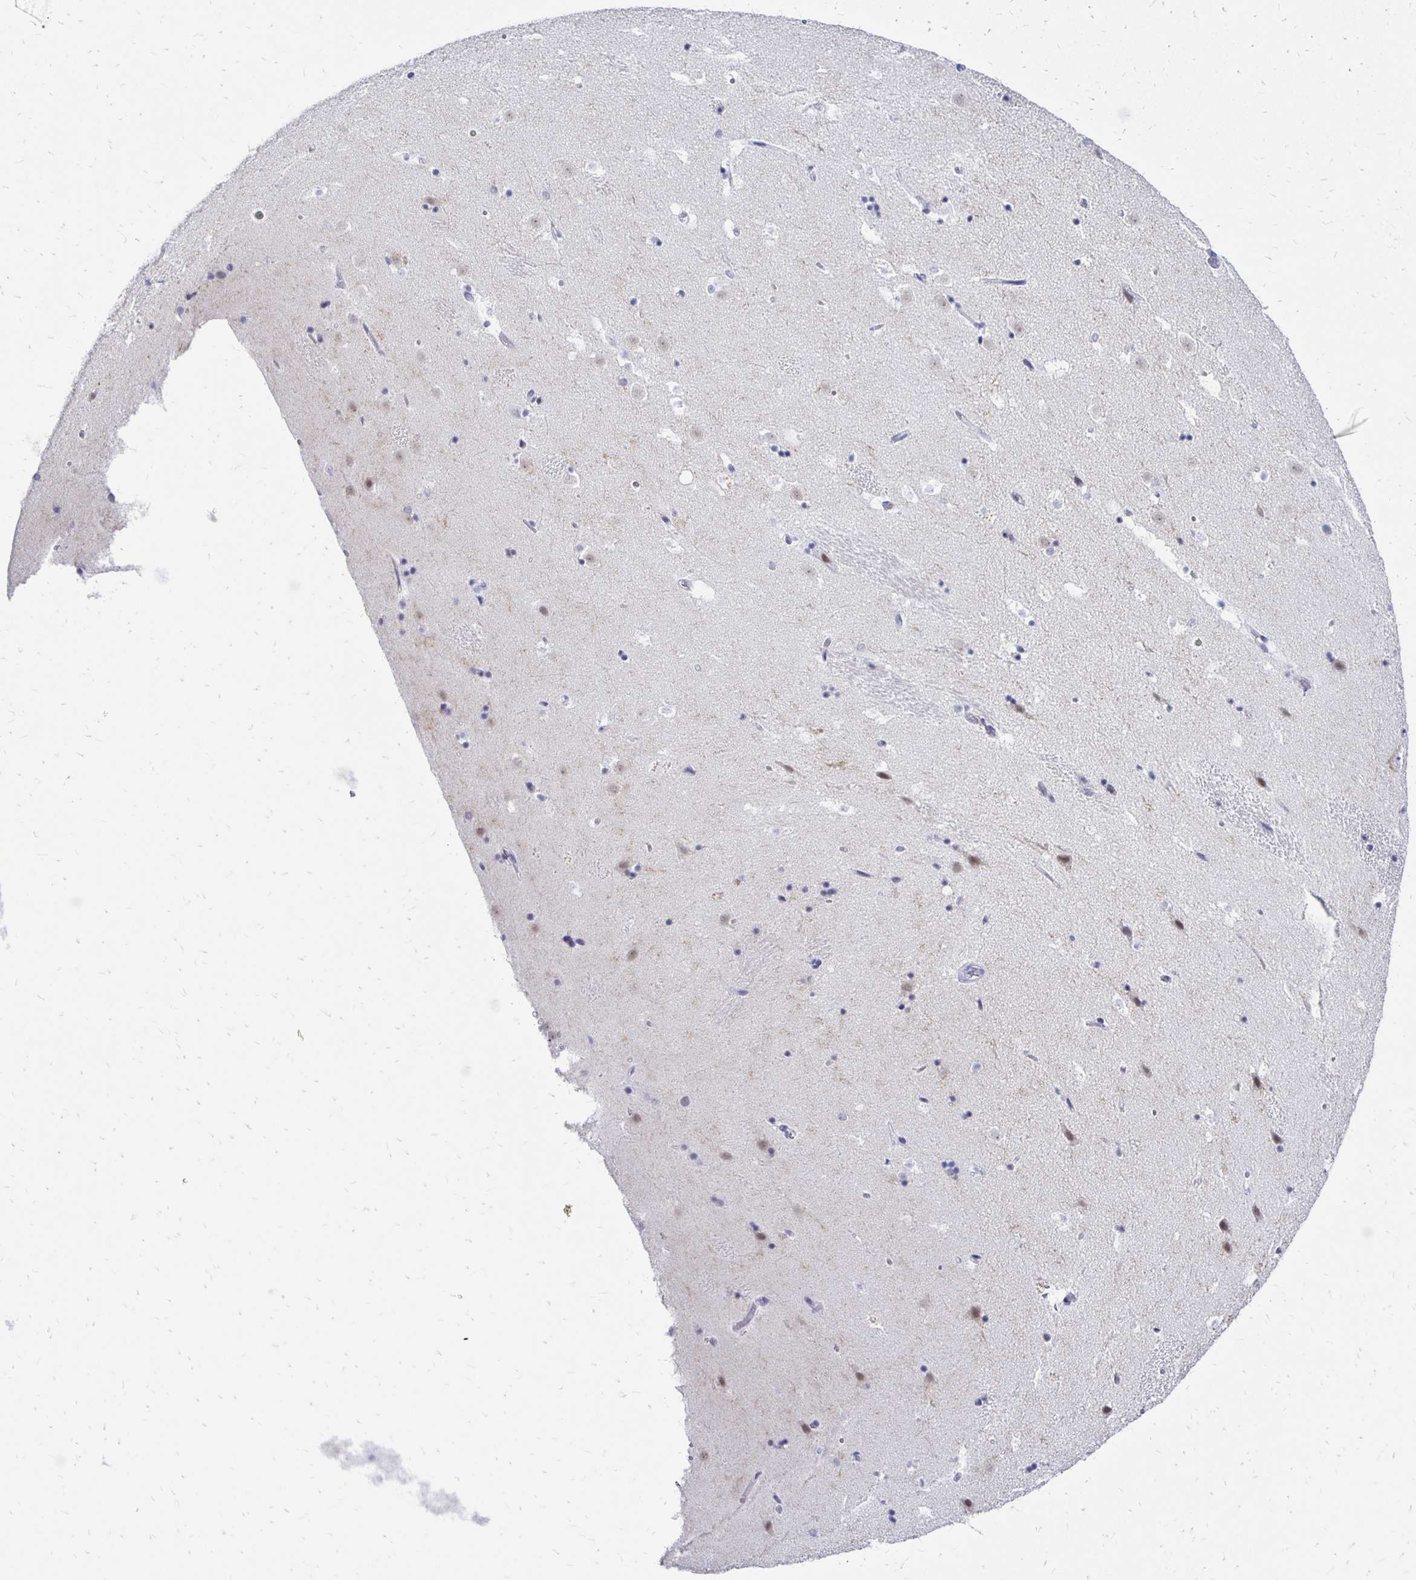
{"staining": {"intensity": "negative", "quantity": "none", "location": "none"}, "tissue": "caudate", "cell_type": "Glial cells", "image_type": "normal", "snomed": [{"axis": "morphology", "description": "Normal tissue, NOS"}, {"axis": "topography", "description": "Lateral ventricle wall"}], "caption": "A high-resolution image shows immunohistochemistry staining of normal caudate, which exhibits no significant expression in glial cells.", "gene": "SYT2", "patient": {"sex": "male", "age": 37}}